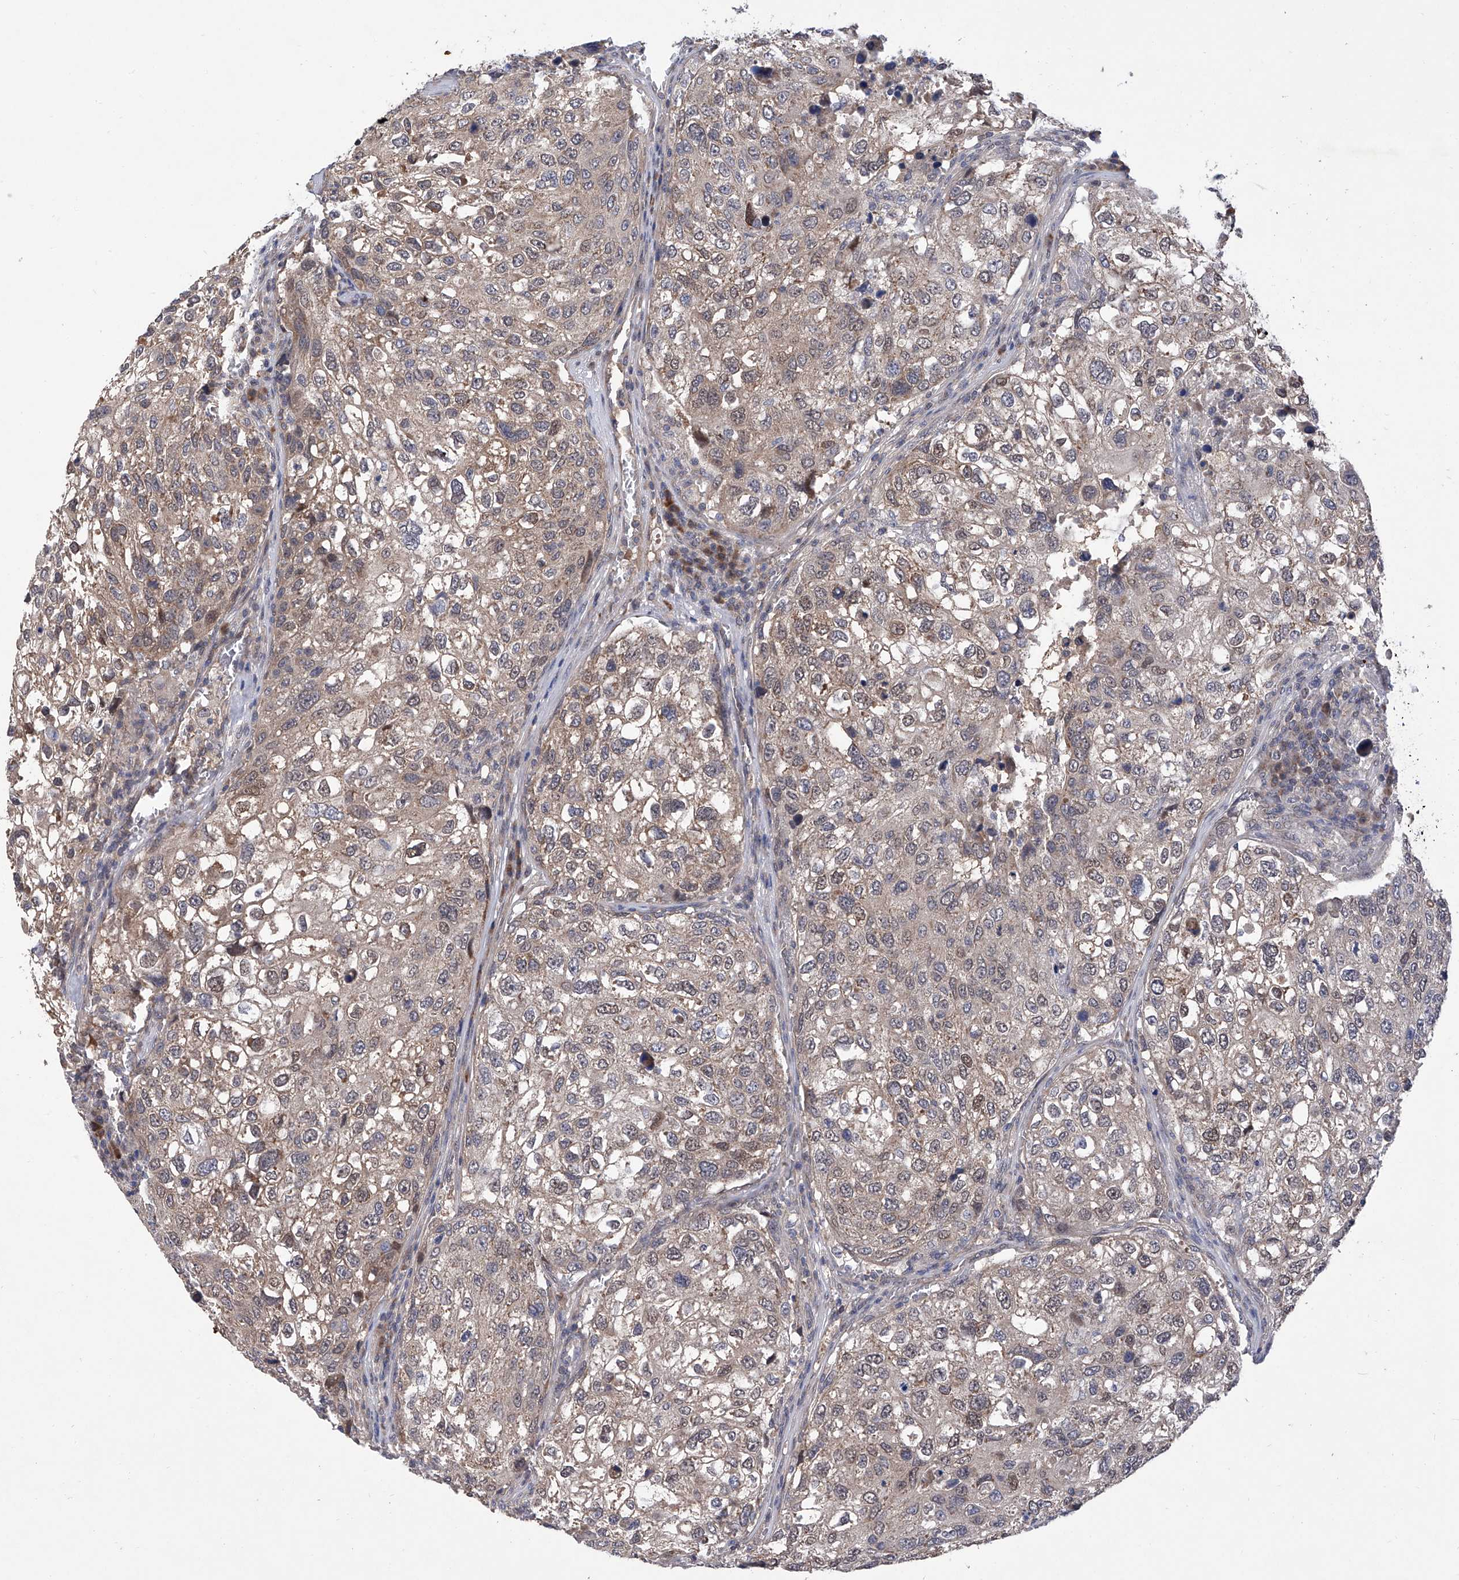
{"staining": {"intensity": "weak", "quantity": "<25%", "location": "cytoplasmic/membranous"}, "tissue": "urothelial cancer", "cell_type": "Tumor cells", "image_type": "cancer", "snomed": [{"axis": "morphology", "description": "Urothelial carcinoma, High grade"}, {"axis": "topography", "description": "Lymph node"}, {"axis": "topography", "description": "Urinary bladder"}], "caption": "Tumor cells are negative for protein expression in human urothelial carcinoma (high-grade). Nuclei are stained in blue.", "gene": "USP45", "patient": {"sex": "male", "age": 51}}